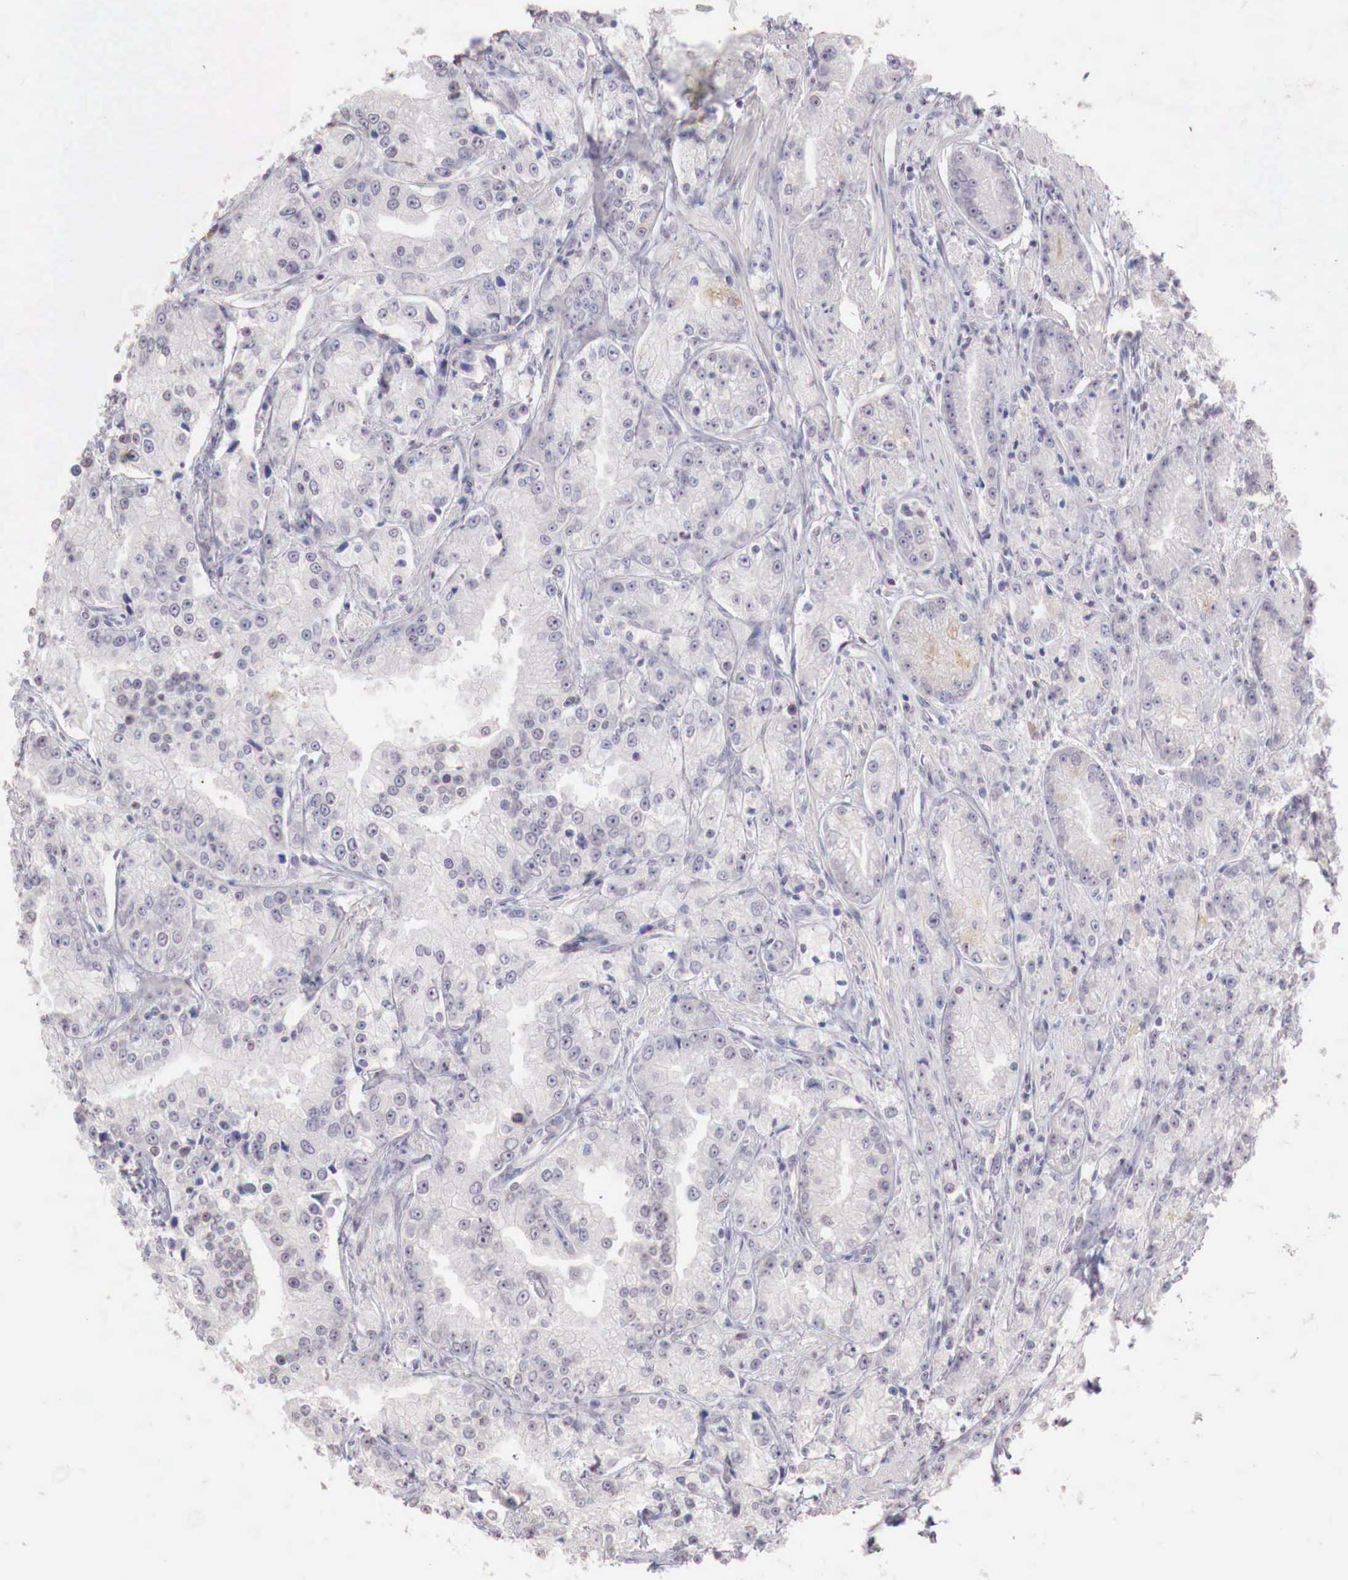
{"staining": {"intensity": "weak", "quantity": "<25%", "location": "cytoplasmic/membranous"}, "tissue": "prostate cancer", "cell_type": "Tumor cells", "image_type": "cancer", "snomed": [{"axis": "morphology", "description": "Adenocarcinoma, Medium grade"}, {"axis": "topography", "description": "Prostate"}], "caption": "An image of prostate medium-grade adenocarcinoma stained for a protein shows no brown staining in tumor cells.", "gene": "XPNPEP2", "patient": {"sex": "male", "age": 72}}